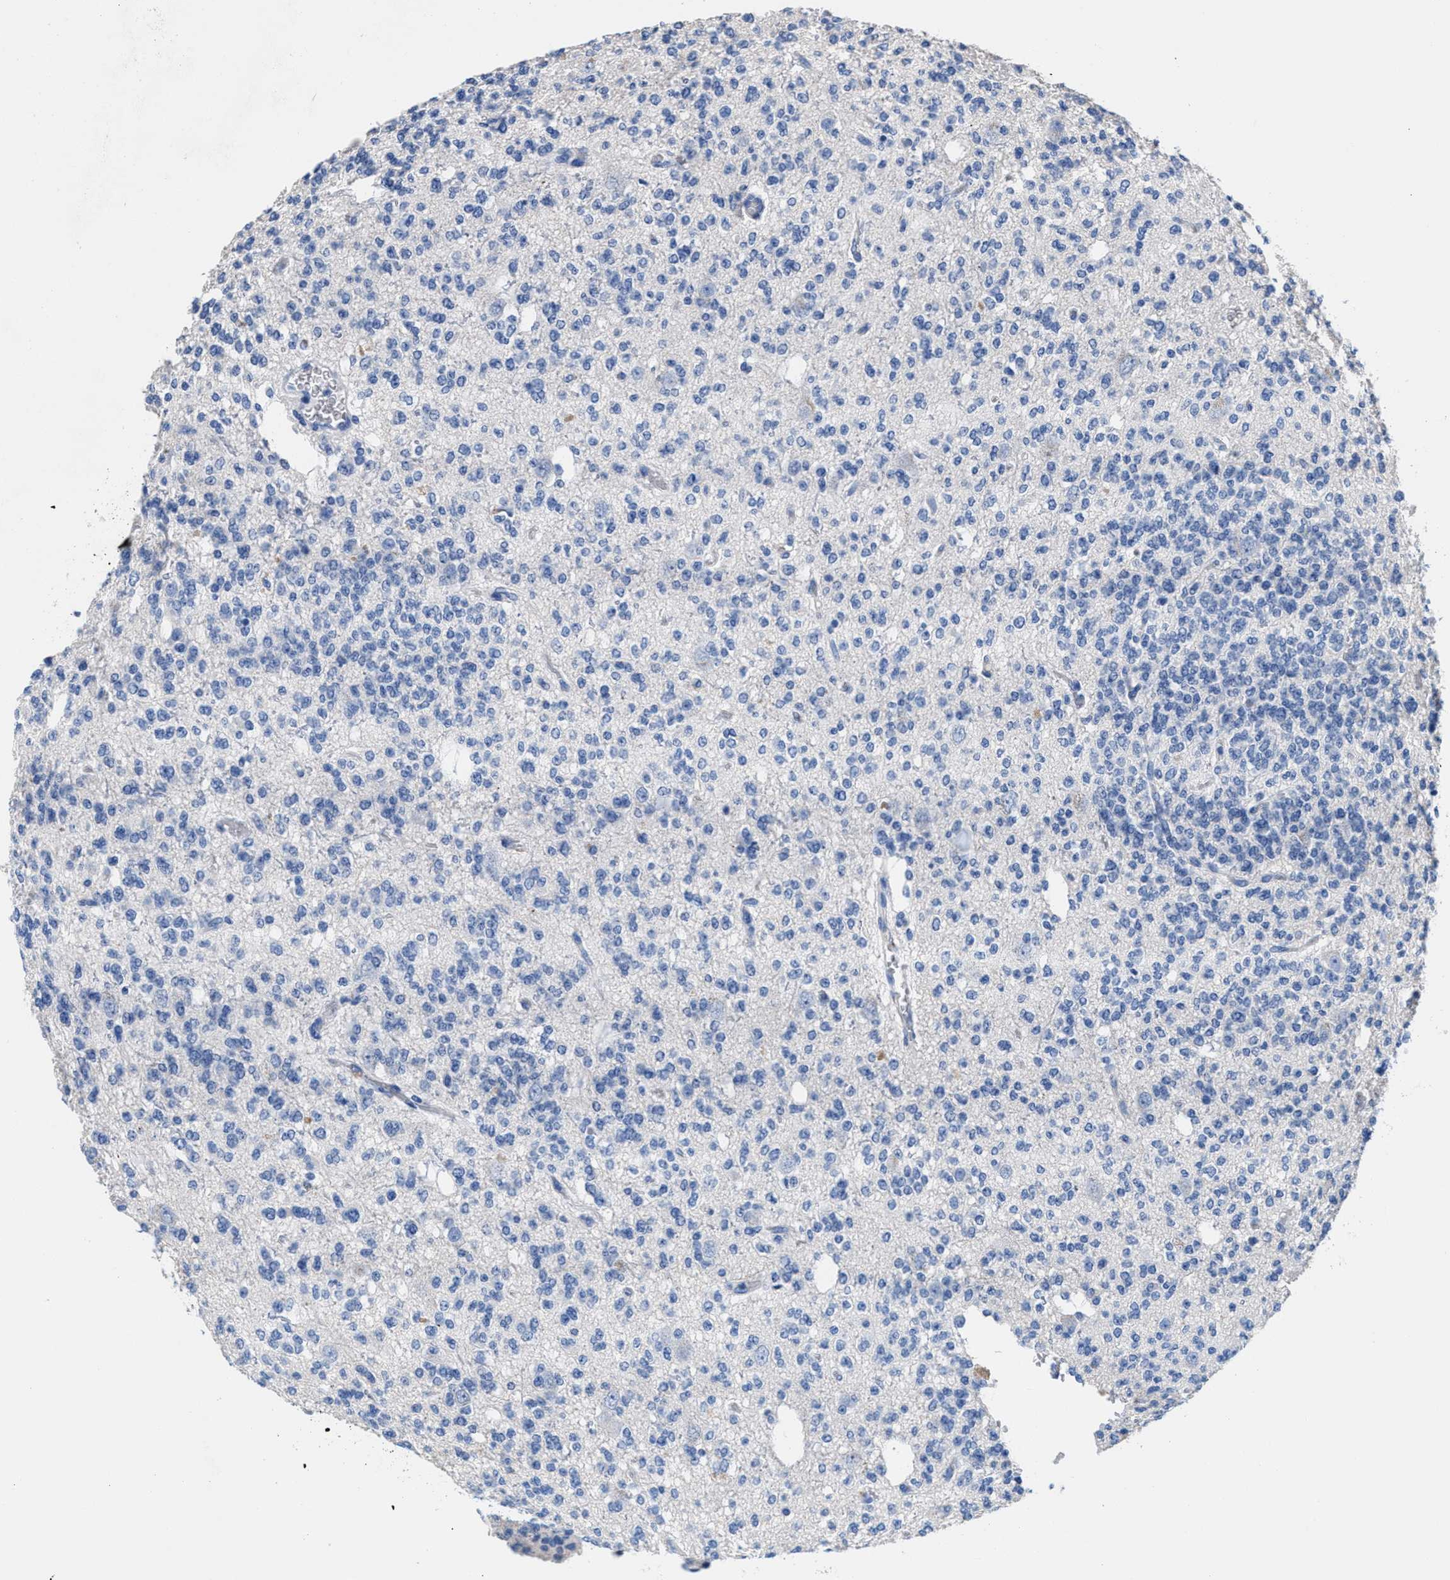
{"staining": {"intensity": "negative", "quantity": "none", "location": "none"}, "tissue": "glioma", "cell_type": "Tumor cells", "image_type": "cancer", "snomed": [{"axis": "morphology", "description": "Glioma, malignant, Low grade"}, {"axis": "topography", "description": "Brain"}], "caption": "A photomicrograph of human glioma is negative for staining in tumor cells.", "gene": "SLFN13", "patient": {"sex": "male", "age": 38}}